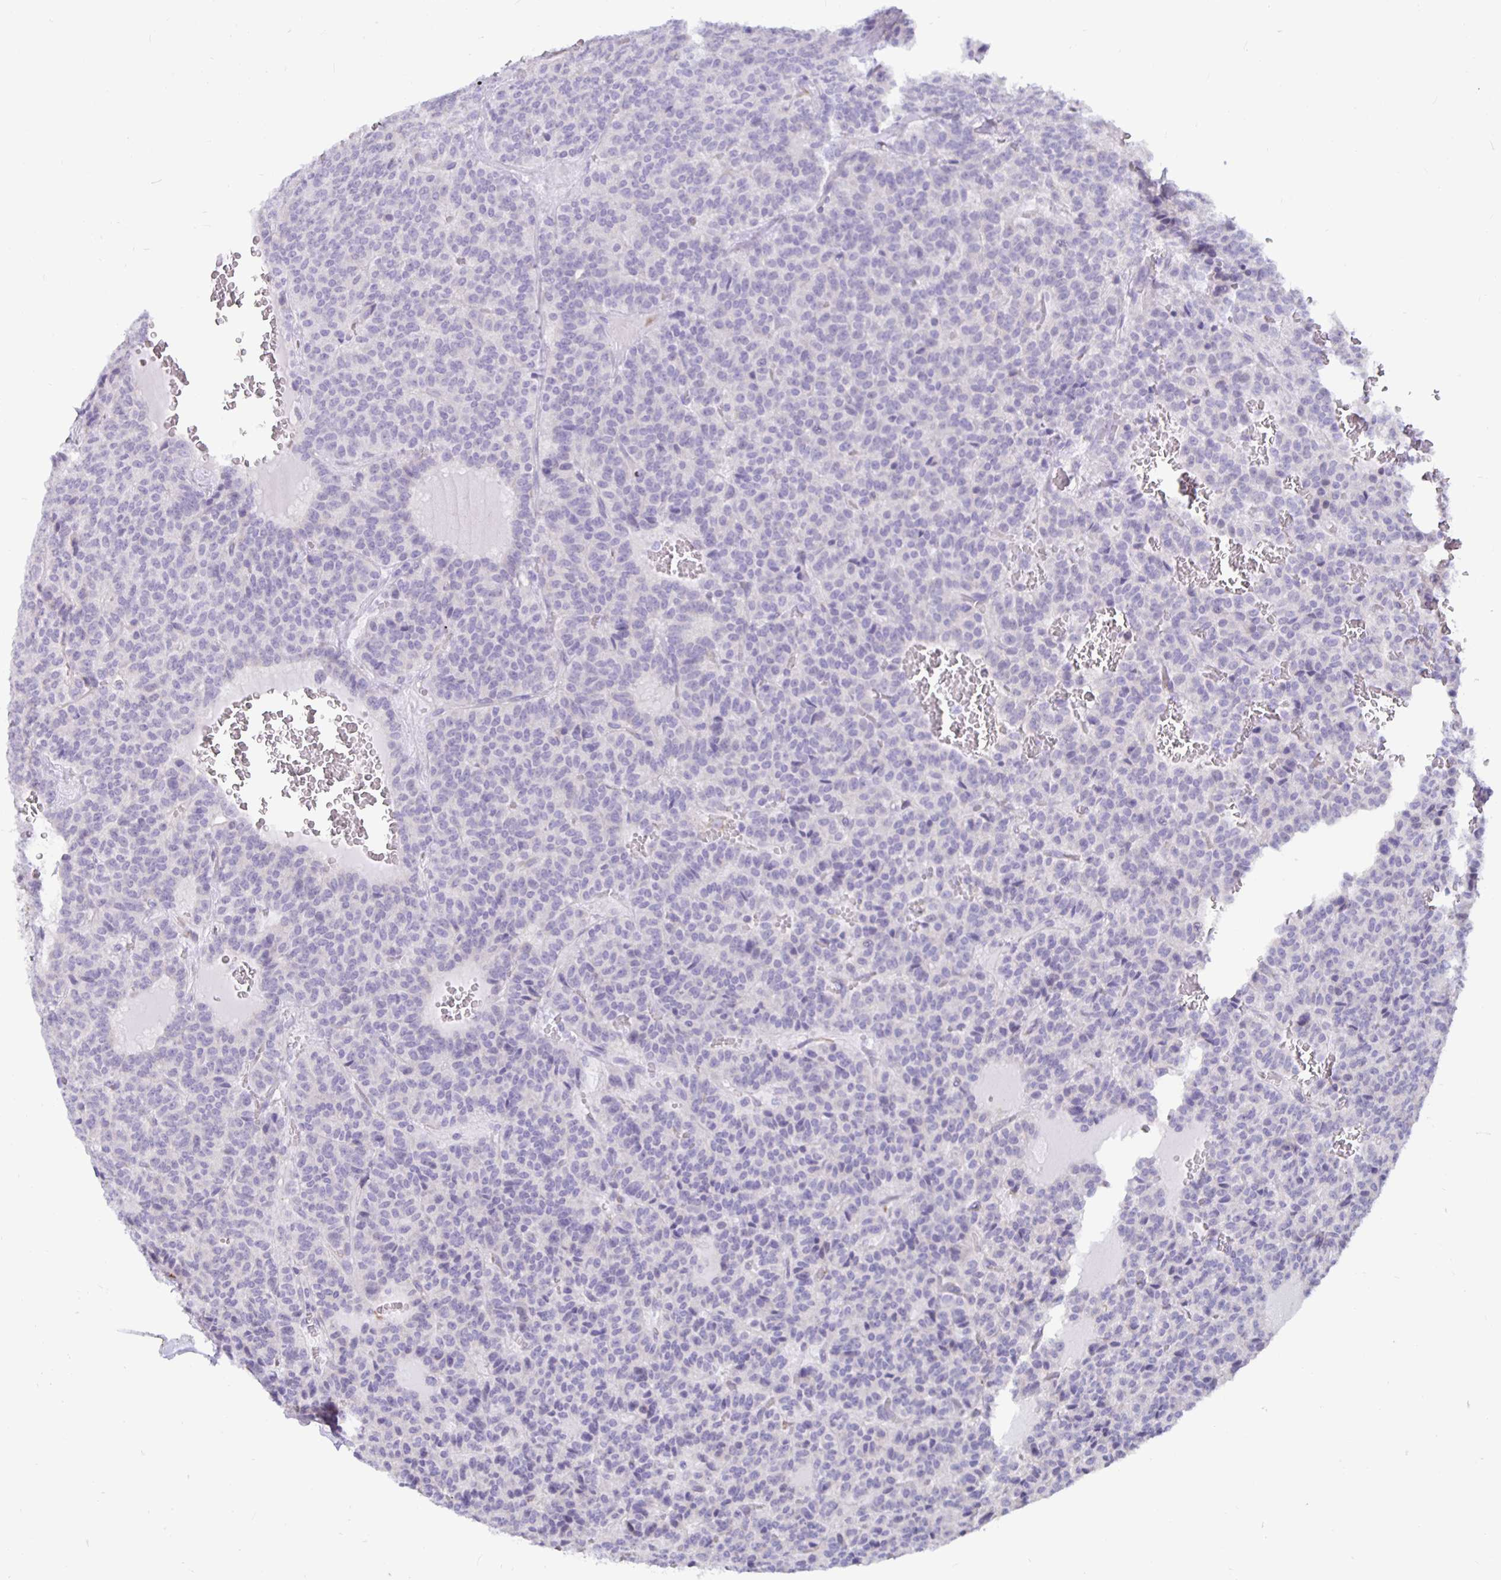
{"staining": {"intensity": "negative", "quantity": "none", "location": "none"}, "tissue": "carcinoid", "cell_type": "Tumor cells", "image_type": "cancer", "snomed": [{"axis": "morphology", "description": "Carcinoid, malignant, NOS"}, {"axis": "topography", "description": "Lung"}], "caption": "The micrograph displays no staining of tumor cells in malignant carcinoid.", "gene": "DNAI2", "patient": {"sex": "male", "age": 70}}